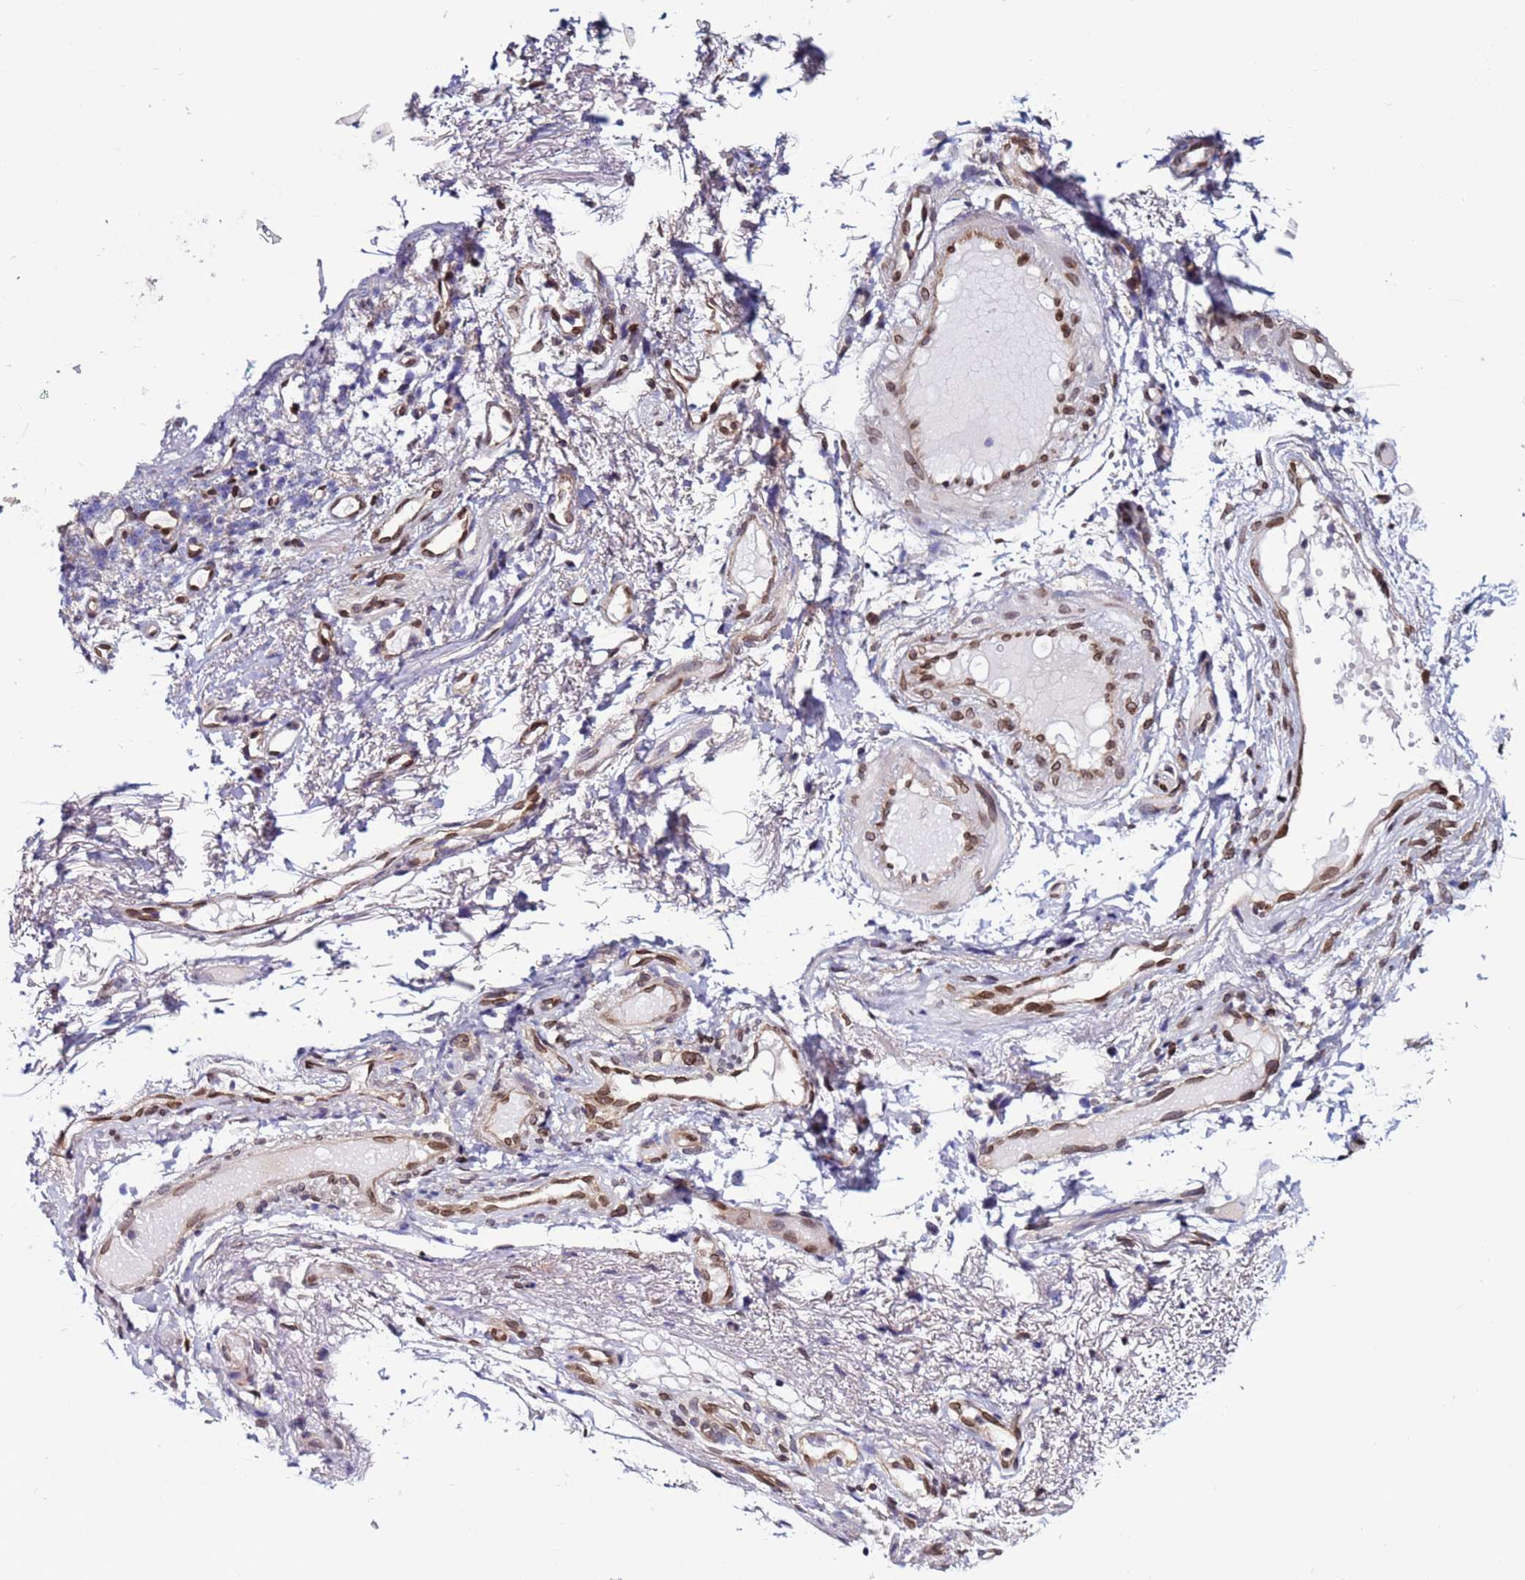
{"staining": {"intensity": "negative", "quantity": "none", "location": "none"}, "tissue": "adipose tissue", "cell_type": "Adipocytes", "image_type": "normal", "snomed": [{"axis": "morphology", "description": "Normal tissue, NOS"}, {"axis": "morphology", "description": "Basal cell carcinoma"}, {"axis": "topography", "description": "Cartilage tissue"}, {"axis": "topography", "description": "Nasopharynx"}, {"axis": "topography", "description": "Oral tissue"}], "caption": "High magnification brightfield microscopy of unremarkable adipose tissue stained with DAB (3,3'-diaminobenzidine) (brown) and counterstained with hematoxylin (blue): adipocytes show no significant staining. (Brightfield microscopy of DAB (3,3'-diaminobenzidine) immunohistochemistry at high magnification).", "gene": "TRIM37", "patient": {"sex": "female", "age": 77}}